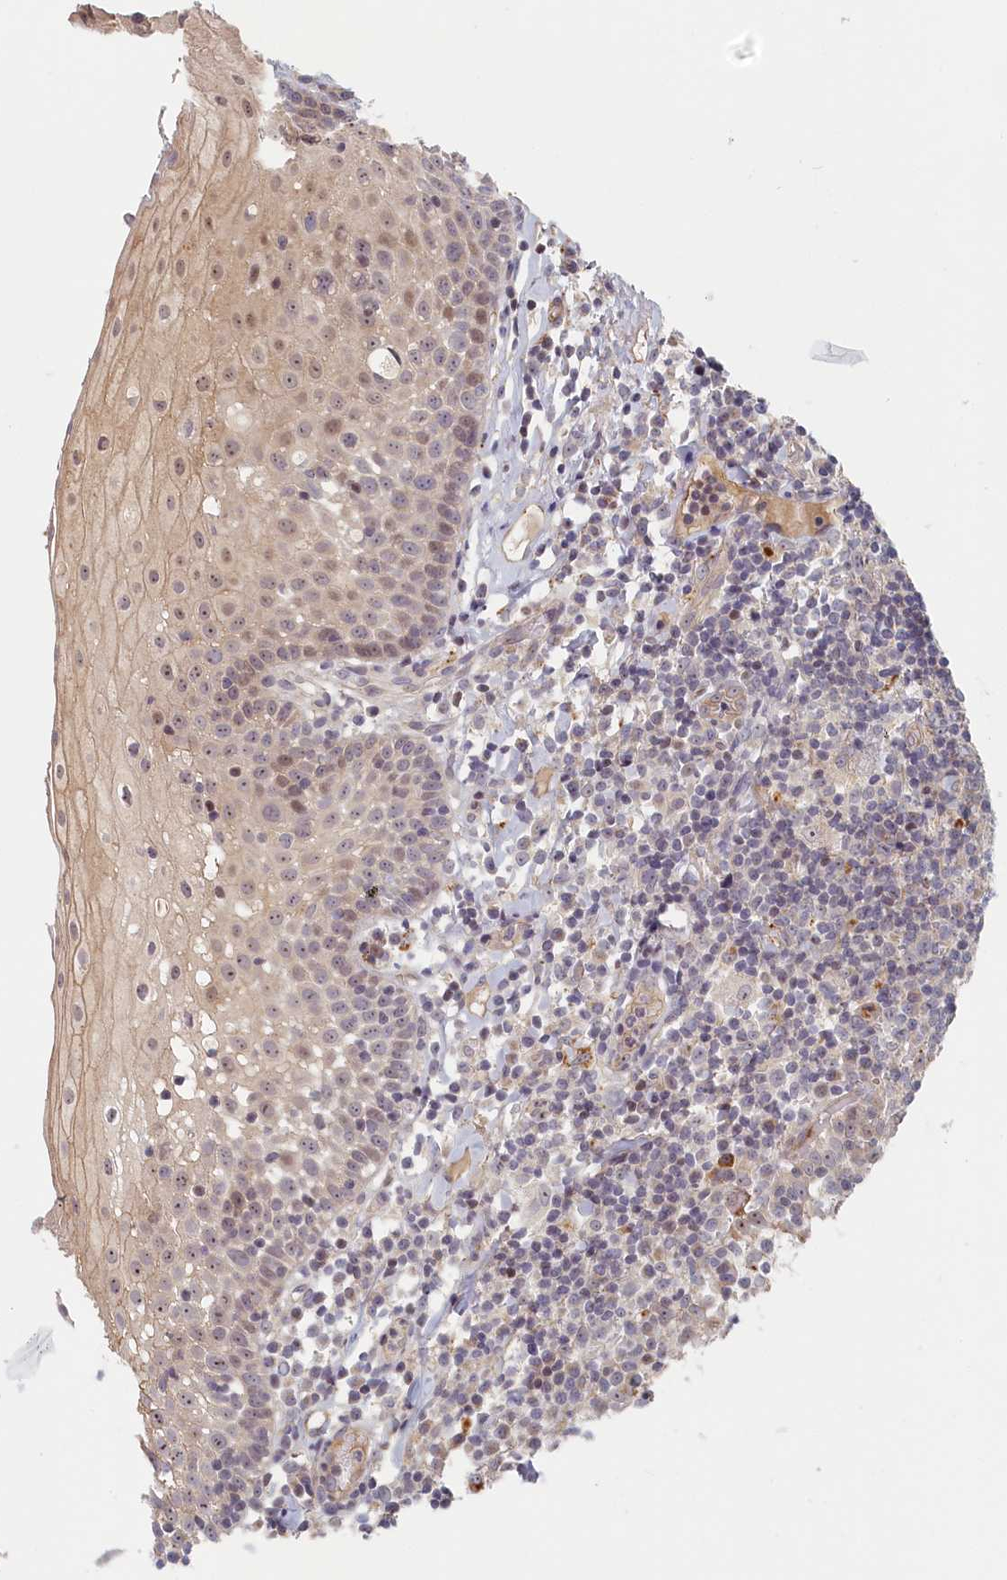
{"staining": {"intensity": "weak", "quantity": "25%-75%", "location": "cytoplasmic/membranous,nuclear"}, "tissue": "oral mucosa", "cell_type": "Squamous epithelial cells", "image_type": "normal", "snomed": [{"axis": "morphology", "description": "Normal tissue, NOS"}, {"axis": "topography", "description": "Oral tissue"}], "caption": "Benign oral mucosa shows weak cytoplasmic/membranous,nuclear positivity in about 25%-75% of squamous epithelial cells, visualized by immunohistochemistry. (IHC, brightfield microscopy, high magnification).", "gene": "INTS4", "patient": {"sex": "female", "age": 69}}